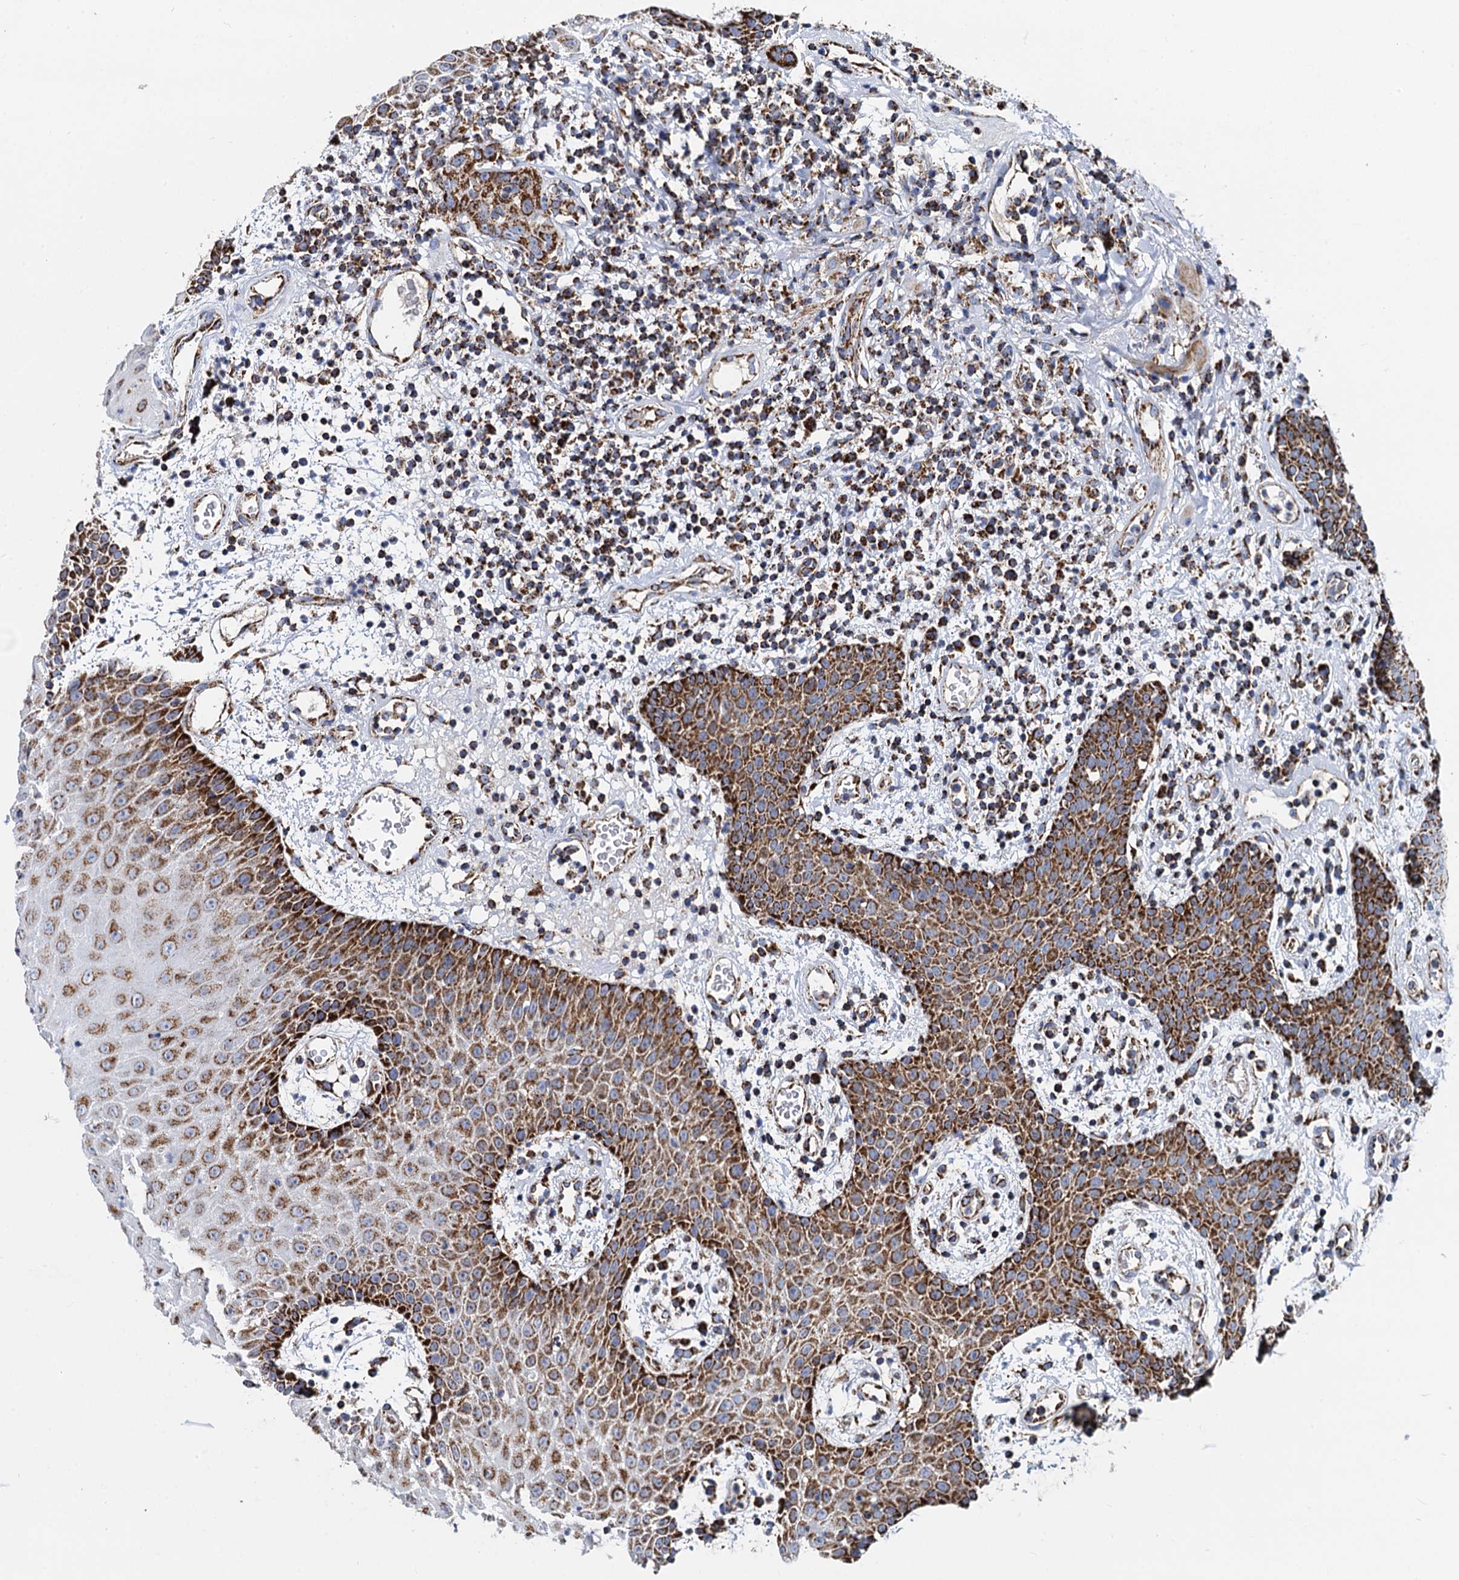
{"staining": {"intensity": "strong", "quantity": ">75%", "location": "cytoplasmic/membranous"}, "tissue": "oral mucosa", "cell_type": "Squamous epithelial cells", "image_type": "normal", "snomed": [{"axis": "morphology", "description": "Normal tissue, NOS"}, {"axis": "topography", "description": "Skeletal muscle"}, {"axis": "topography", "description": "Oral tissue"}, {"axis": "topography", "description": "Salivary gland"}, {"axis": "topography", "description": "Peripheral nerve tissue"}], "caption": "A brown stain labels strong cytoplasmic/membranous expression of a protein in squamous epithelial cells of benign human oral mucosa. Using DAB (brown) and hematoxylin (blue) stains, captured at high magnification using brightfield microscopy.", "gene": "TIMM10", "patient": {"sex": "male", "age": 54}}